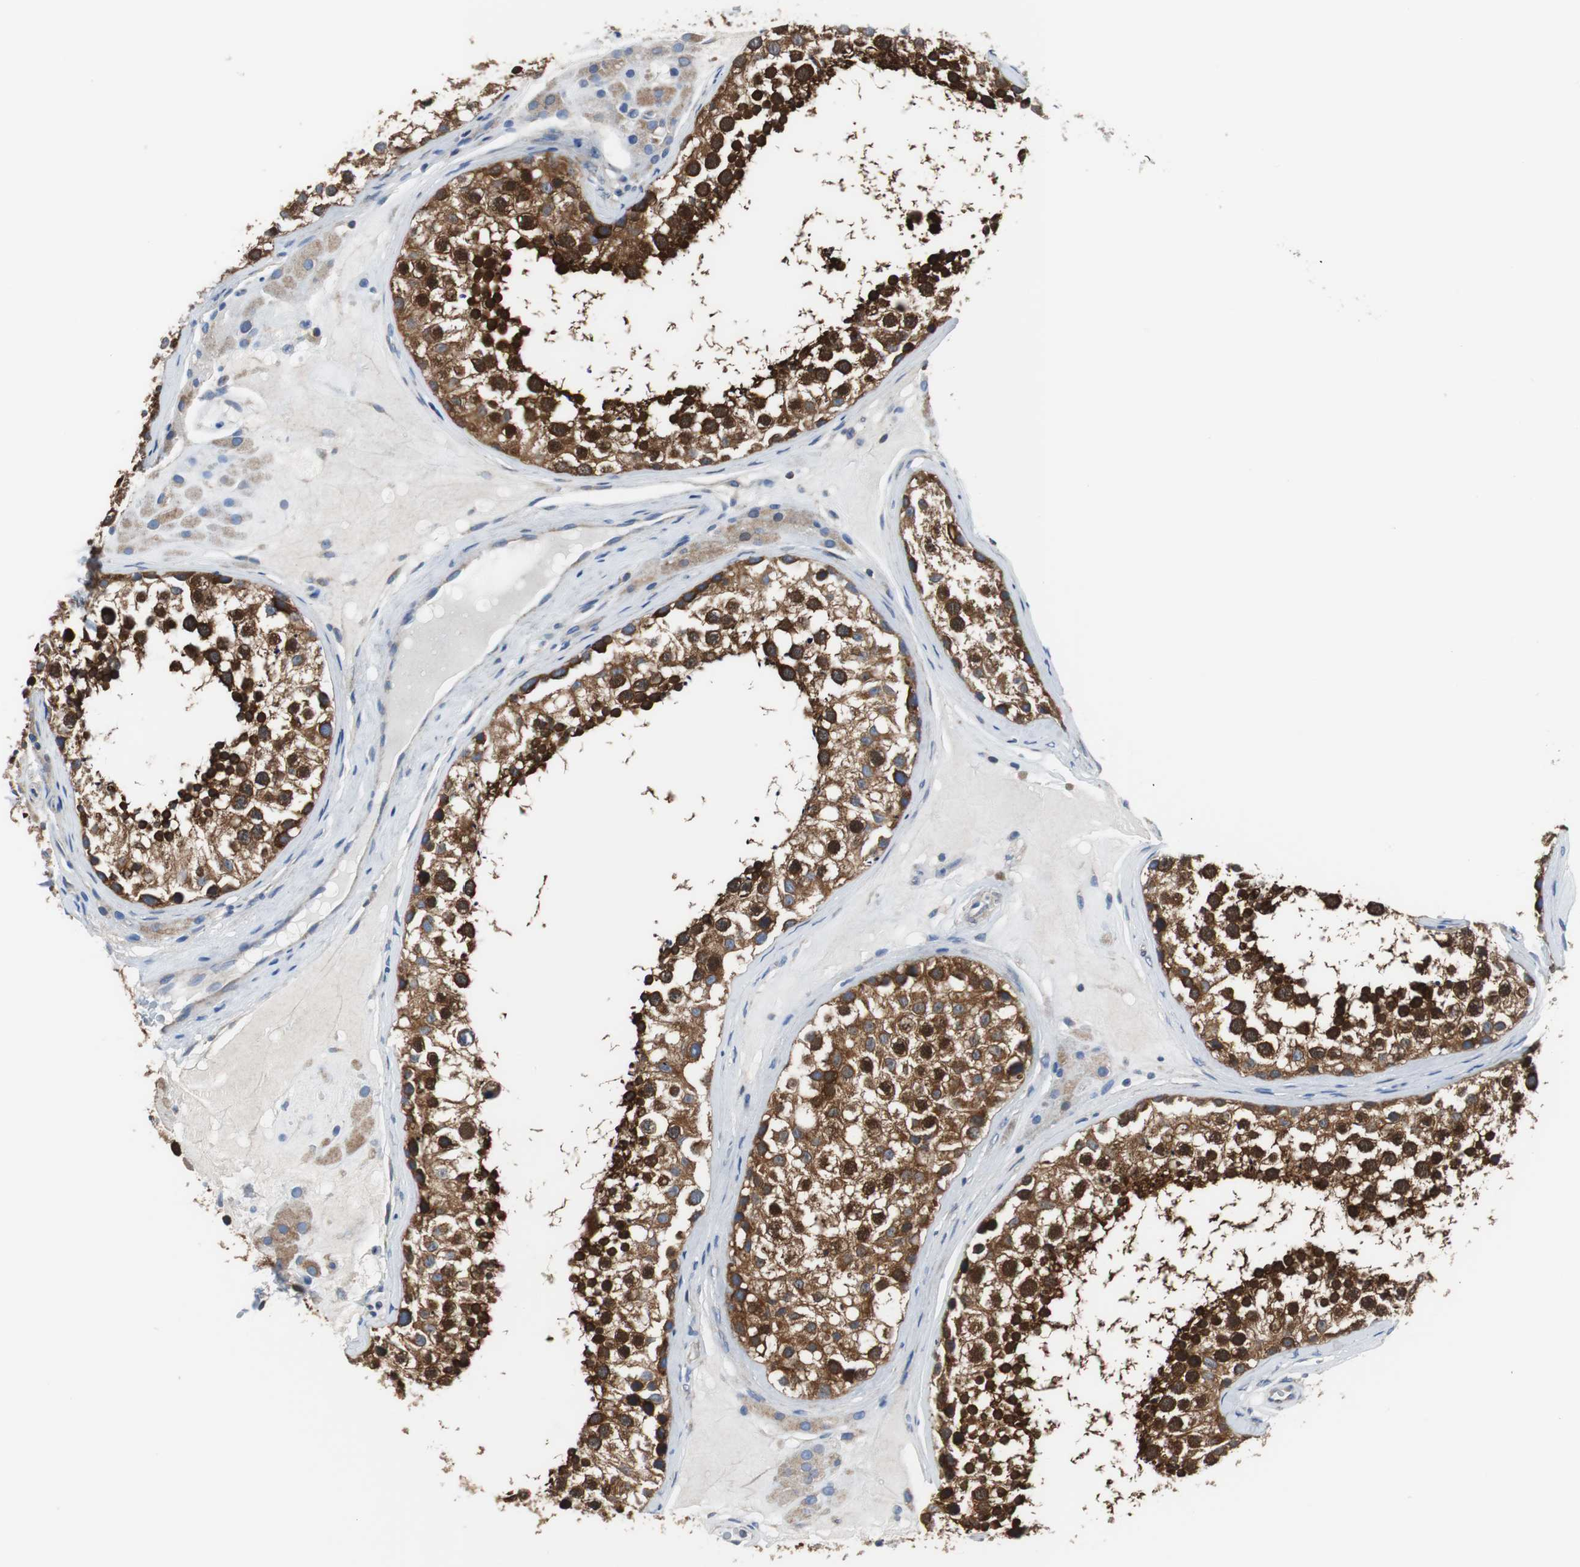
{"staining": {"intensity": "strong", "quantity": ">75%", "location": "cytoplasmic/membranous"}, "tissue": "testis", "cell_type": "Cells in seminiferous ducts", "image_type": "normal", "snomed": [{"axis": "morphology", "description": "Normal tissue, NOS"}, {"axis": "topography", "description": "Testis"}], "caption": "A micrograph of testis stained for a protein reveals strong cytoplasmic/membranous brown staining in cells in seminiferous ducts. (DAB (3,3'-diaminobenzidine) = brown stain, brightfield microscopy at high magnification).", "gene": "BRAF", "patient": {"sex": "male", "age": 46}}